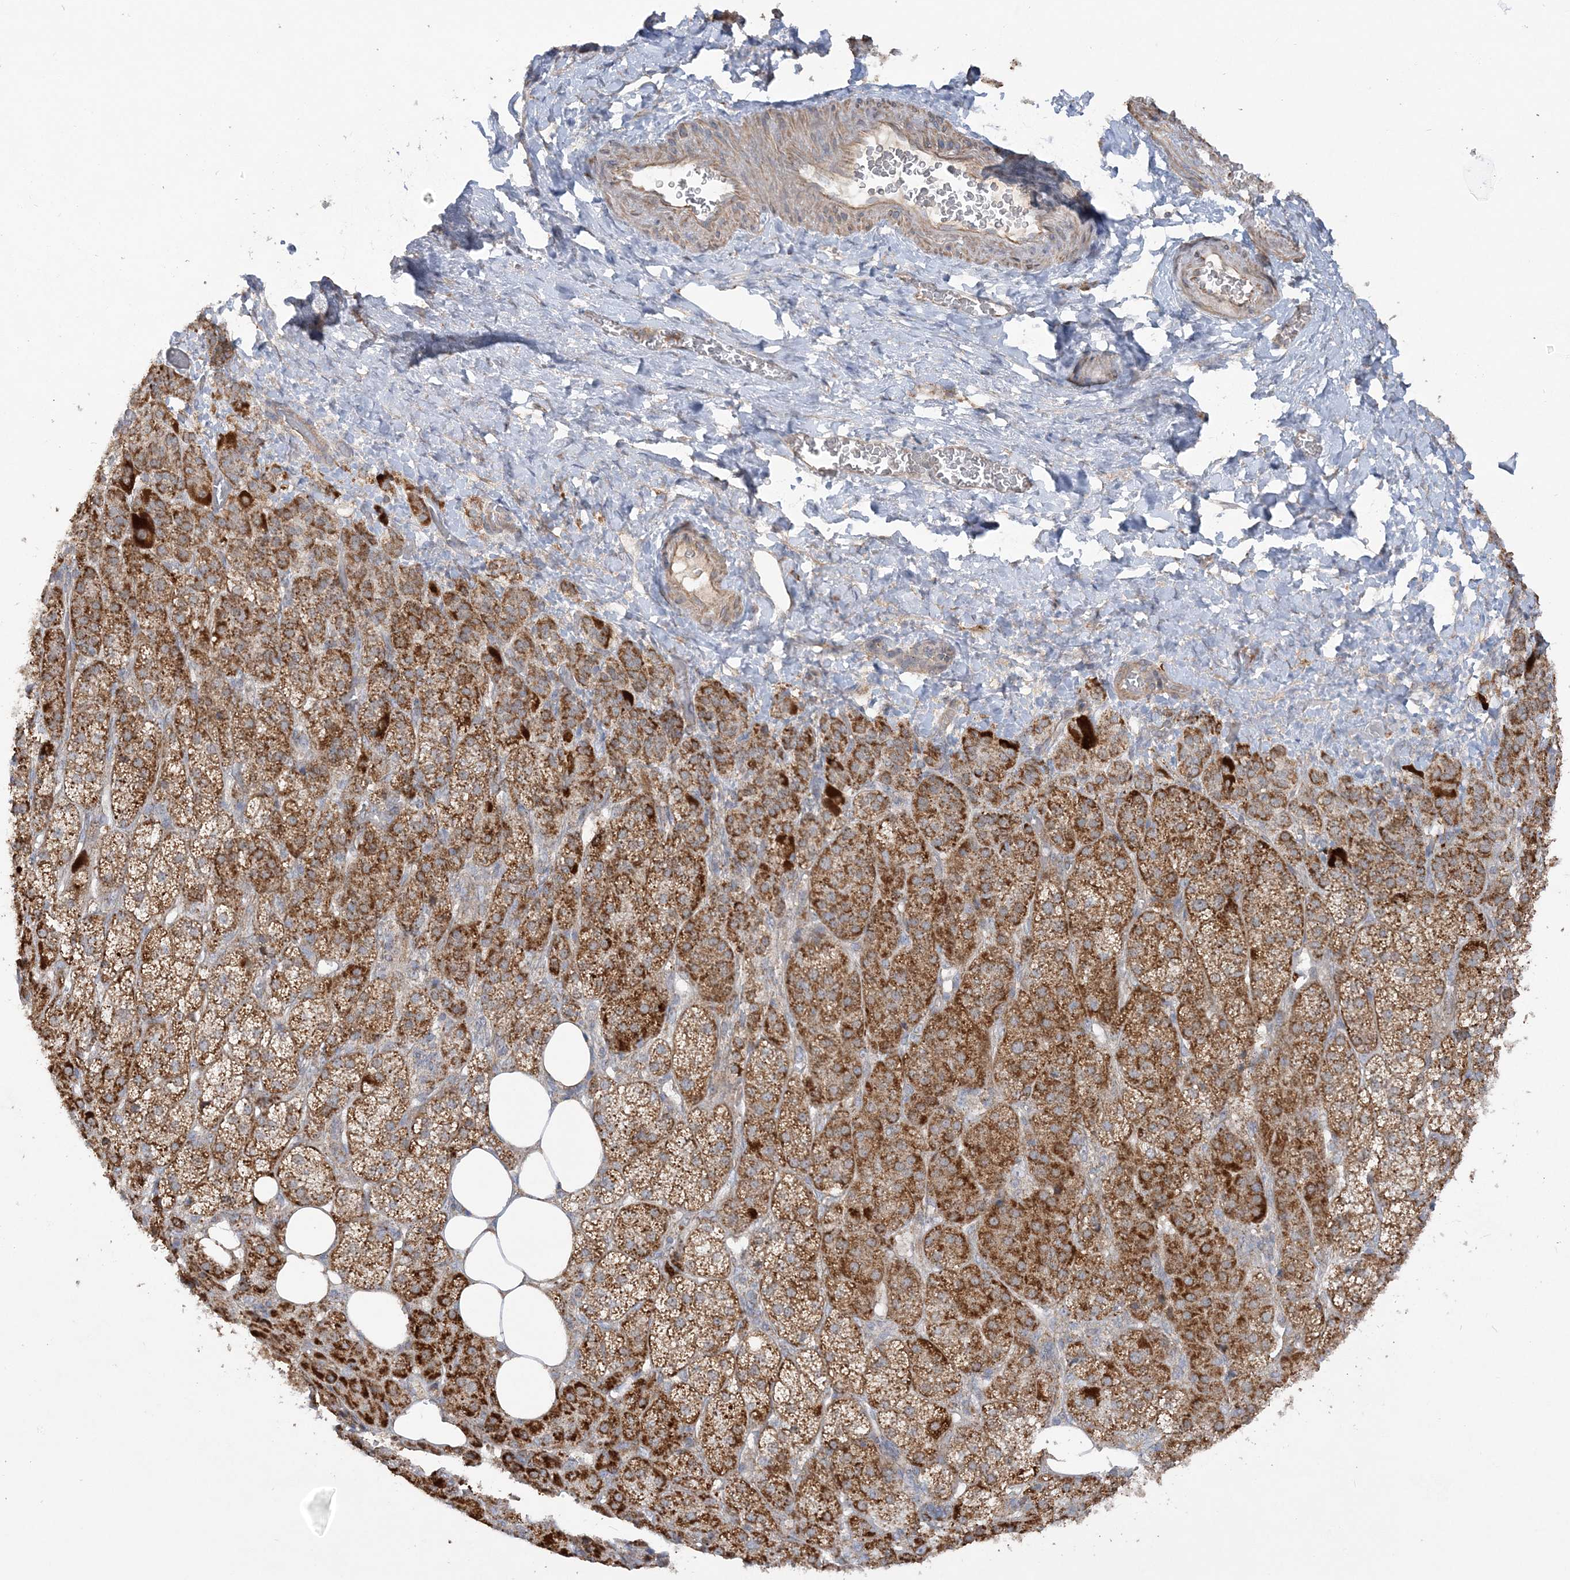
{"staining": {"intensity": "strong", "quantity": "25%-75%", "location": "cytoplasmic/membranous"}, "tissue": "adrenal gland", "cell_type": "Glandular cells", "image_type": "normal", "snomed": [{"axis": "morphology", "description": "Normal tissue, NOS"}, {"axis": "topography", "description": "Adrenal gland"}], "caption": "Protein analysis of benign adrenal gland reveals strong cytoplasmic/membranous positivity in about 25%-75% of glandular cells. (Stains: DAB in brown, nuclei in blue, Microscopy: brightfield microscopy at high magnification).", "gene": "SCLT1", "patient": {"sex": "female", "age": 57}}